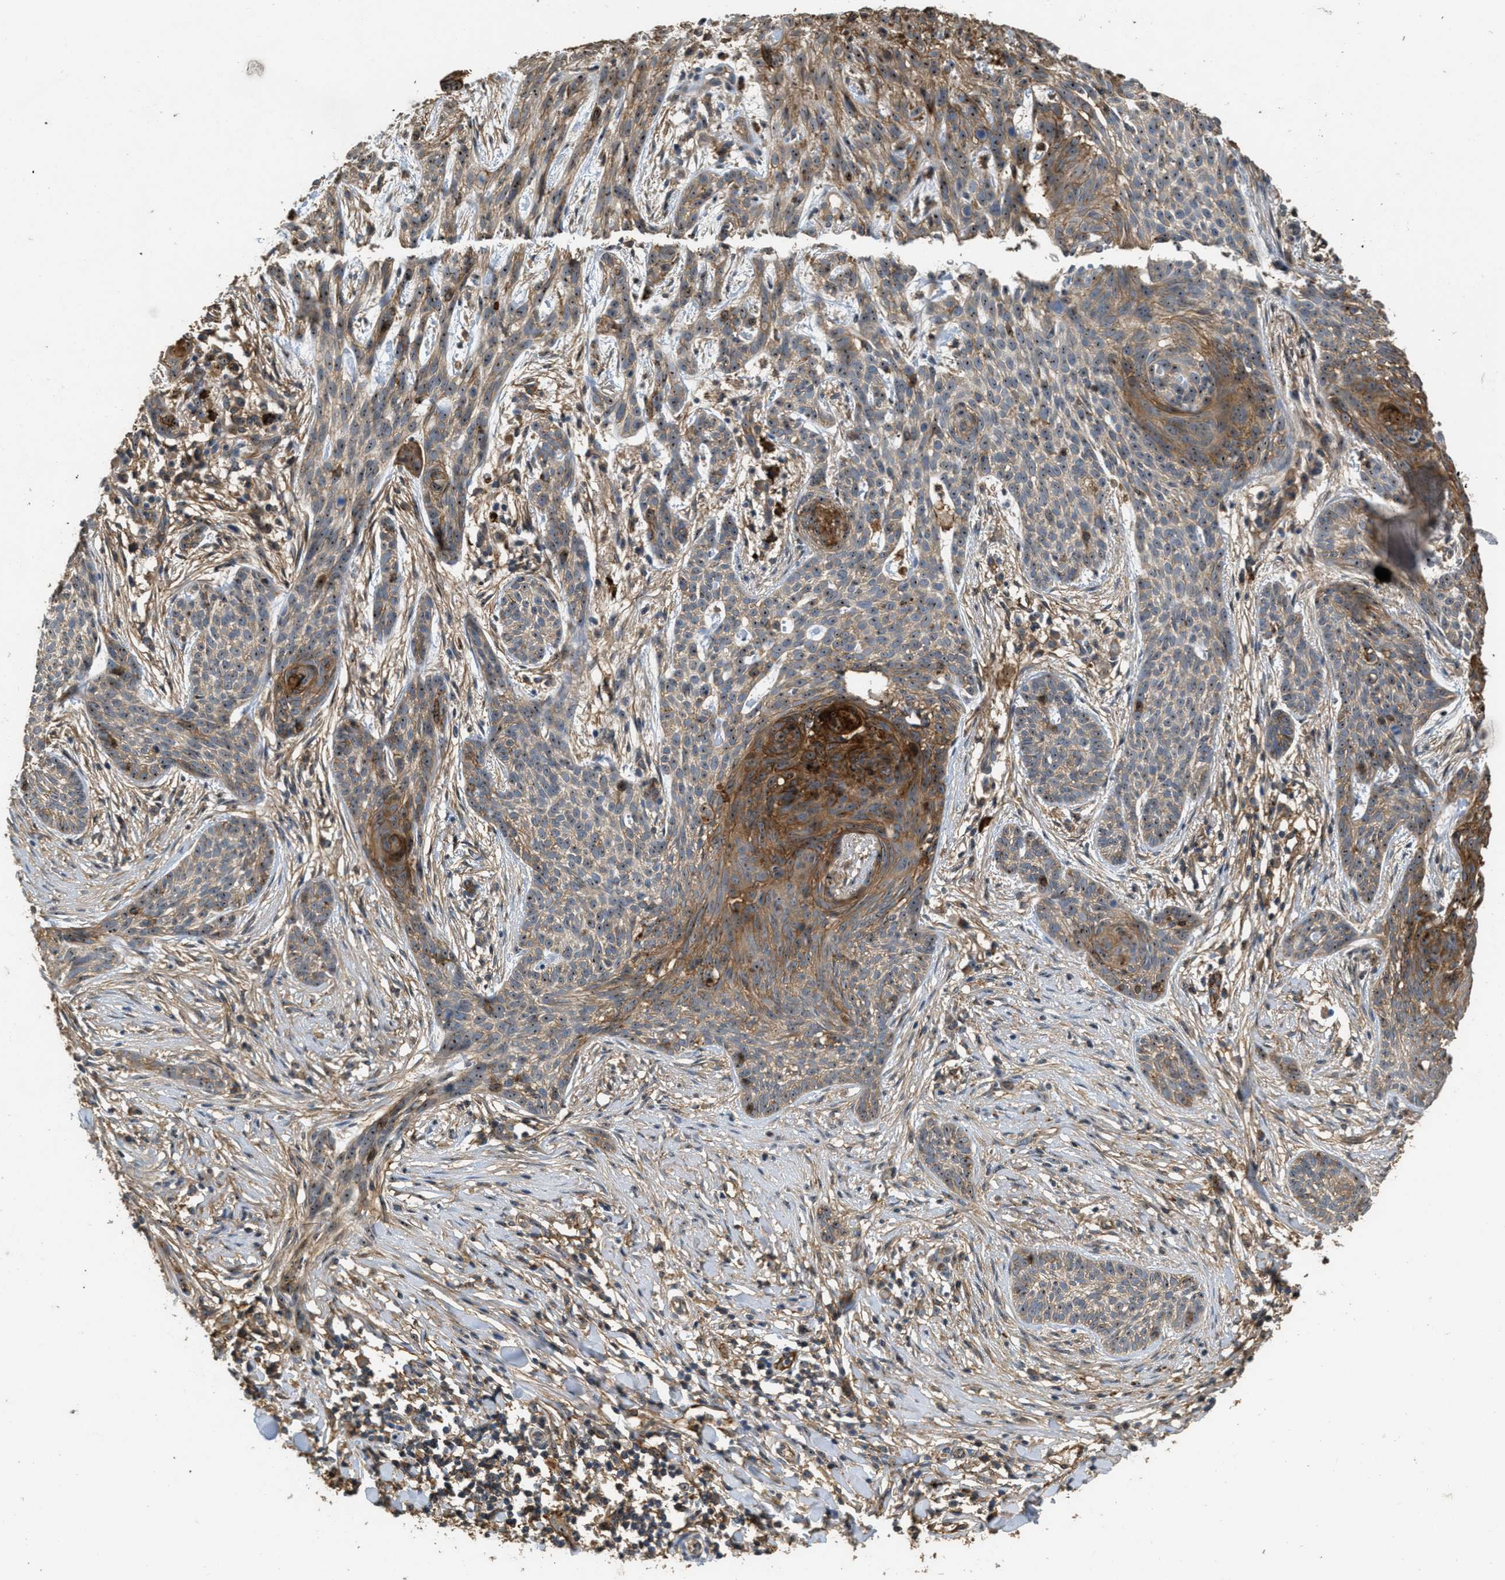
{"staining": {"intensity": "moderate", "quantity": "25%-75%", "location": "cytoplasmic/membranous,nuclear"}, "tissue": "skin cancer", "cell_type": "Tumor cells", "image_type": "cancer", "snomed": [{"axis": "morphology", "description": "Basal cell carcinoma"}, {"axis": "topography", "description": "Skin"}], "caption": "Immunohistochemistry (IHC) image of neoplastic tissue: human basal cell carcinoma (skin) stained using IHC reveals medium levels of moderate protein expression localized specifically in the cytoplasmic/membranous and nuclear of tumor cells, appearing as a cytoplasmic/membranous and nuclear brown color.", "gene": "OSMR", "patient": {"sex": "female", "age": 59}}